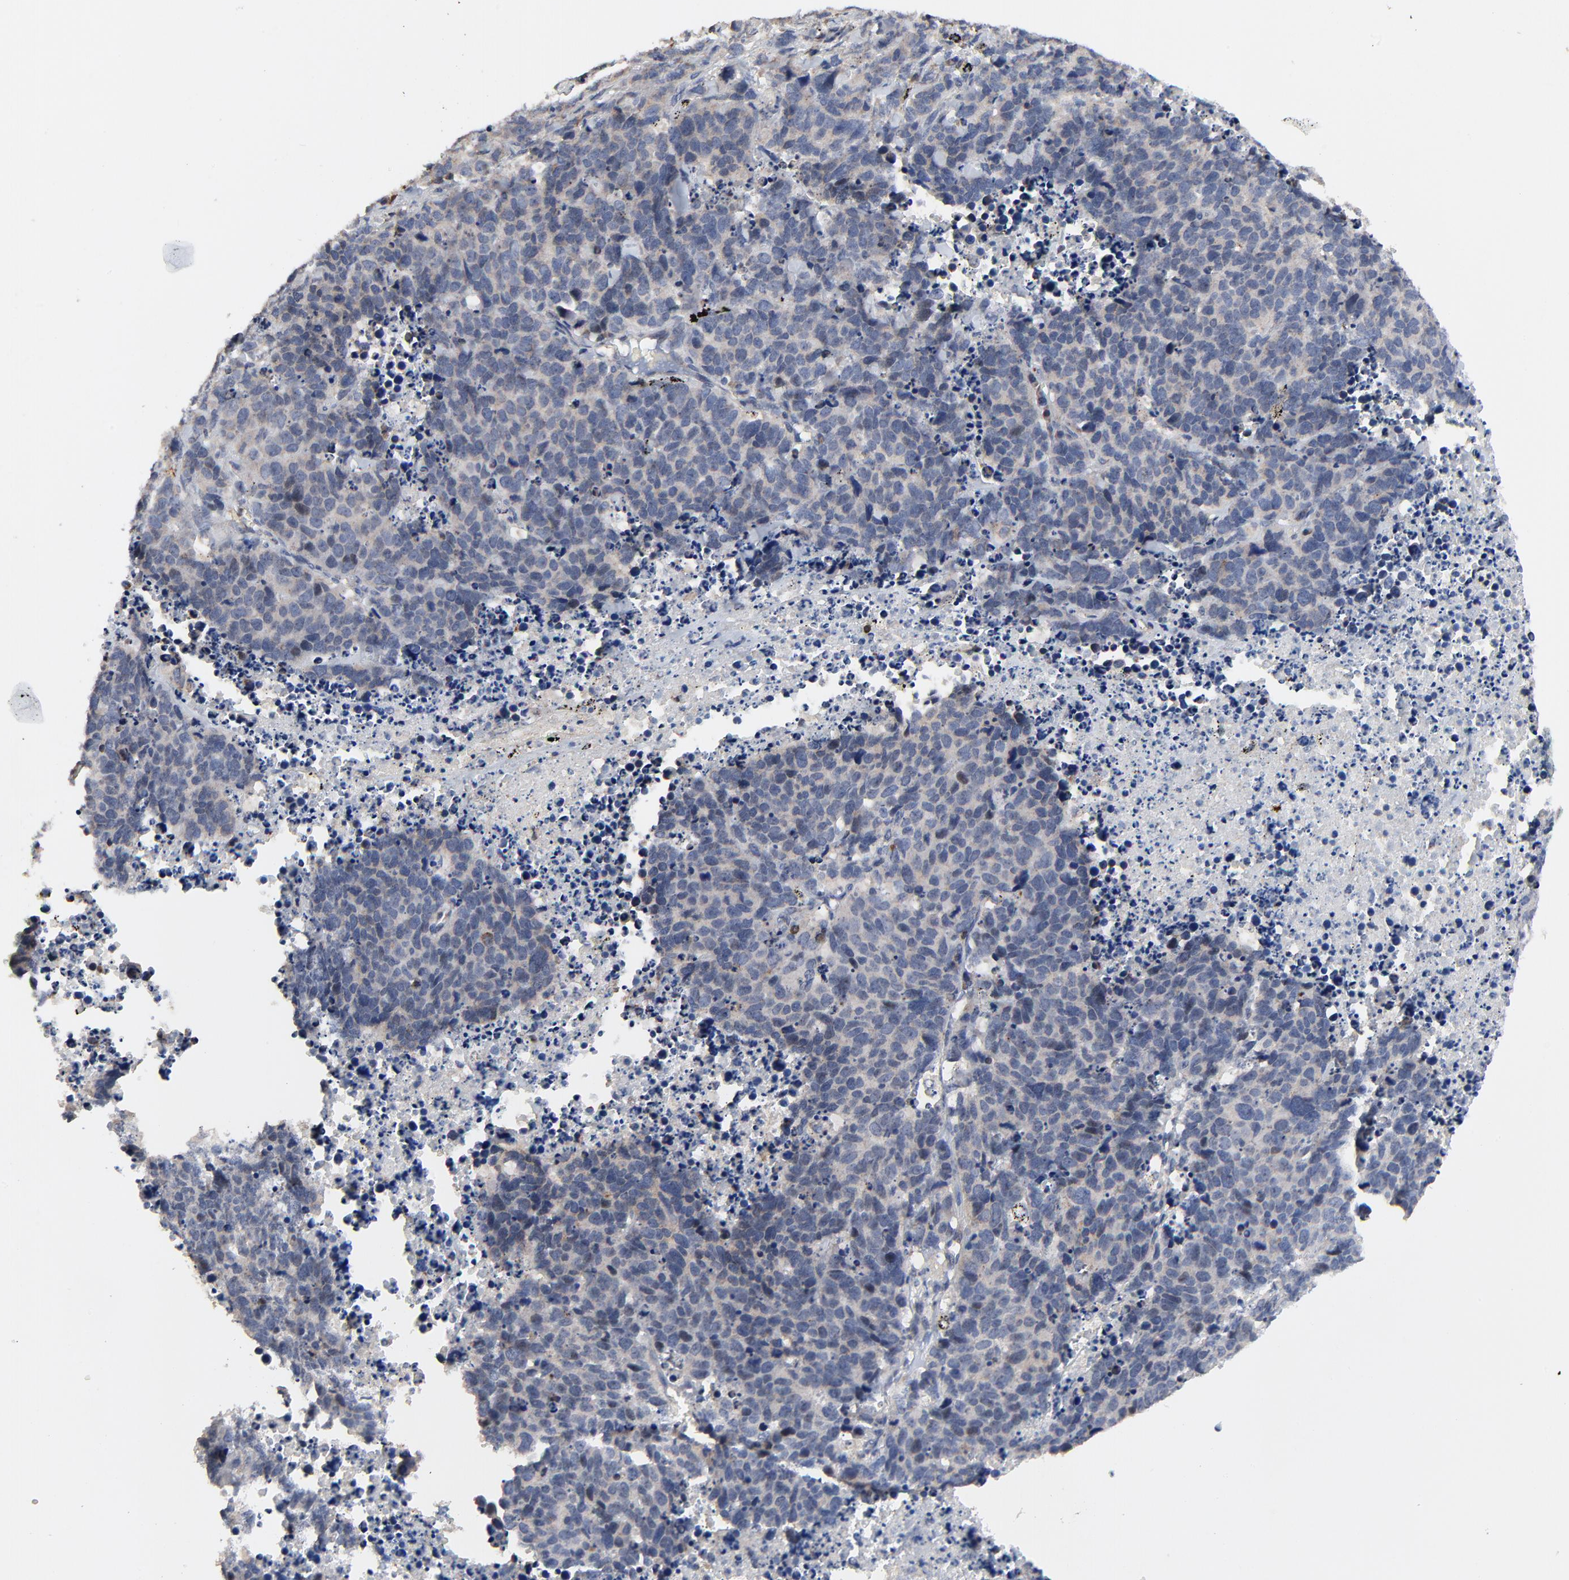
{"staining": {"intensity": "weak", "quantity": "<25%", "location": "cytoplasmic/membranous"}, "tissue": "lung cancer", "cell_type": "Tumor cells", "image_type": "cancer", "snomed": [{"axis": "morphology", "description": "Carcinoid, malignant, NOS"}, {"axis": "topography", "description": "Lung"}], "caption": "This histopathology image is of lung cancer (malignant carcinoid) stained with immunohistochemistry (IHC) to label a protein in brown with the nuclei are counter-stained blue. There is no expression in tumor cells. The staining is performed using DAB (3,3'-diaminobenzidine) brown chromogen with nuclei counter-stained in using hematoxylin.", "gene": "SKAP1", "patient": {"sex": "male", "age": 60}}